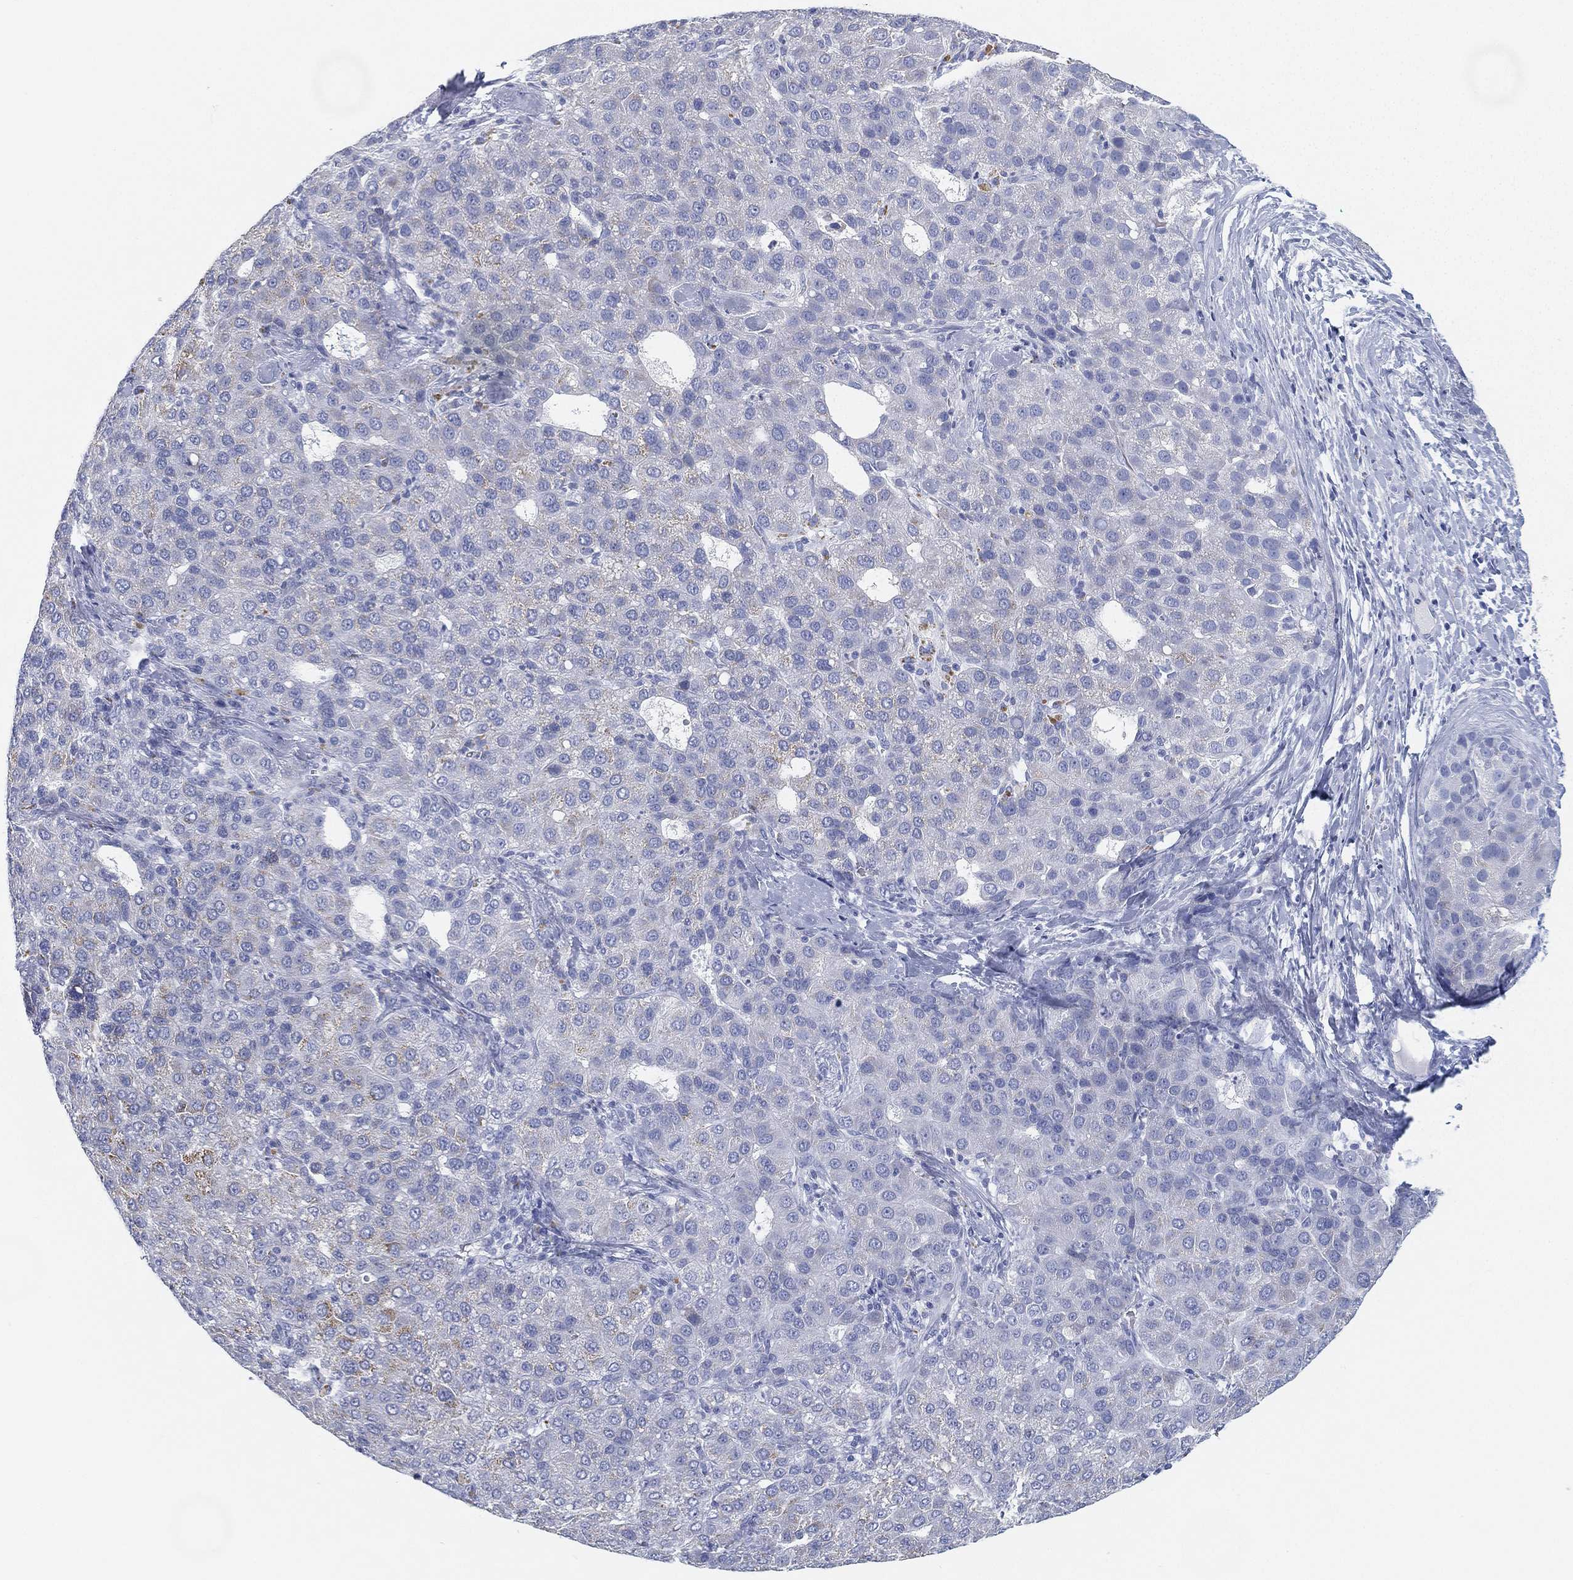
{"staining": {"intensity": "negative", "quantity": "none", "location": "none"}, "tissue": "liver cancer", "cell_type": "Tumor cells", "image_type": "cancer", "snomed": [{"axis": "morphology", "description": "Carcinoma, Hepatocellular, NOS"}, {"axis": "topography", "description": "Liver"}], "caption": "Immunohistochemistry of human liver cancer reveals no staining in tumor cells. (Brightfield microscopy of DAB (3,3'-diaminobenzidine) immunohistochemistry (IHC) at high magnification).", "gene": "GPR61", "patient": {"sex": "male", "age": 65}}